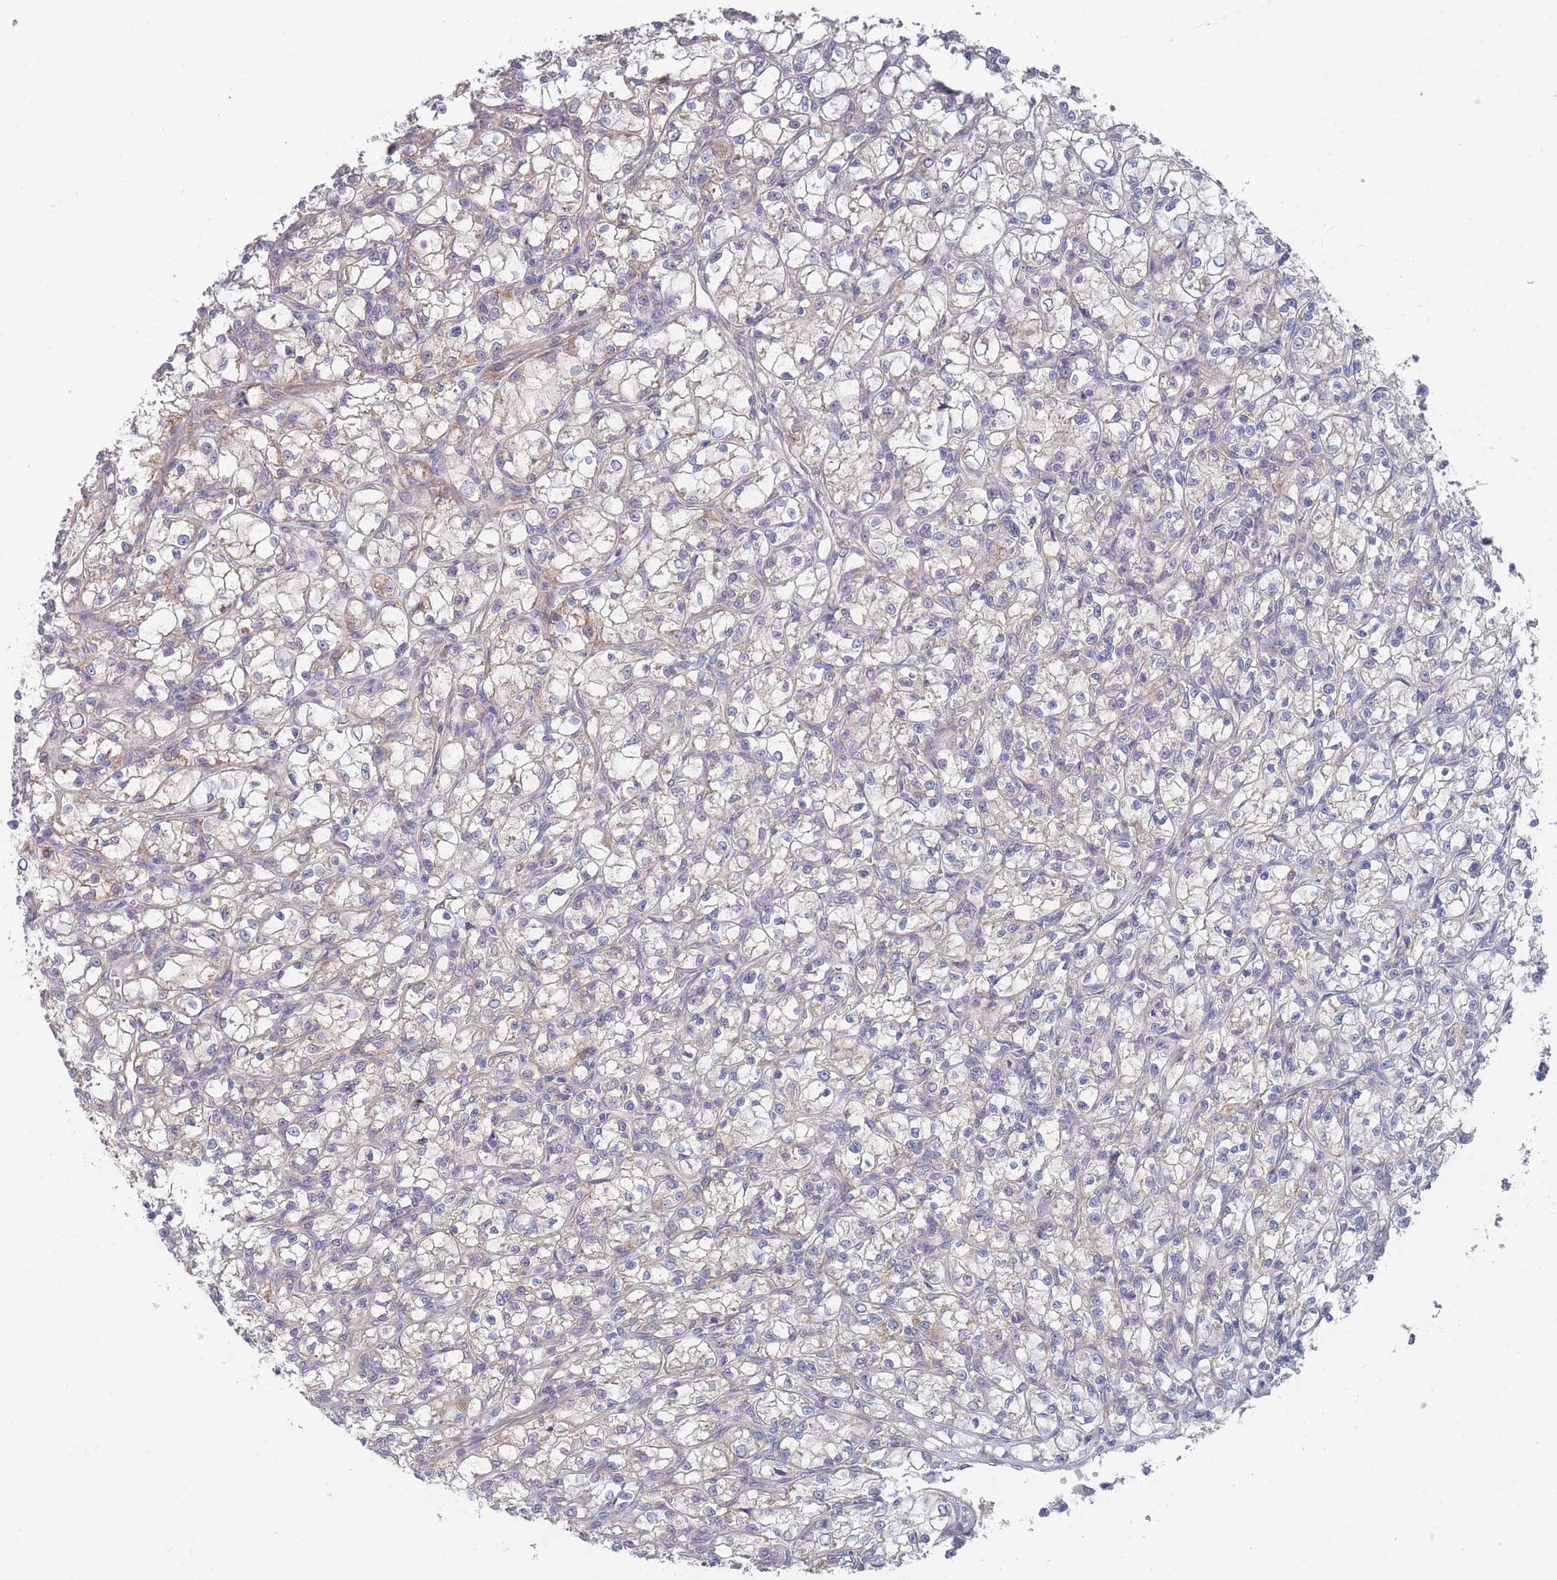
{"staining": {"intensity": "weak", "quantity": "<25%", "location": "cytoplasmic/membranous"}, "tissue": "renal cancer", "cell_type": "Tumor cells", "image_type": "cancer", "snomed": [{"axis": "morphology", "description": "Adenocarcinoma, NOS"}, {"axis": "topography", "description": "Kidney"}], "caption": "Tumor cells are negative for brown protein staining in renal cancer (adenocarcinoma). The staining is performed using DAB (3,3'-diaminobenzidine) brown chromogen with nuclei counter-stained in using hematoxylin.", "gene": "NUB1", "patient": {"sex": "female", "age": 59}}